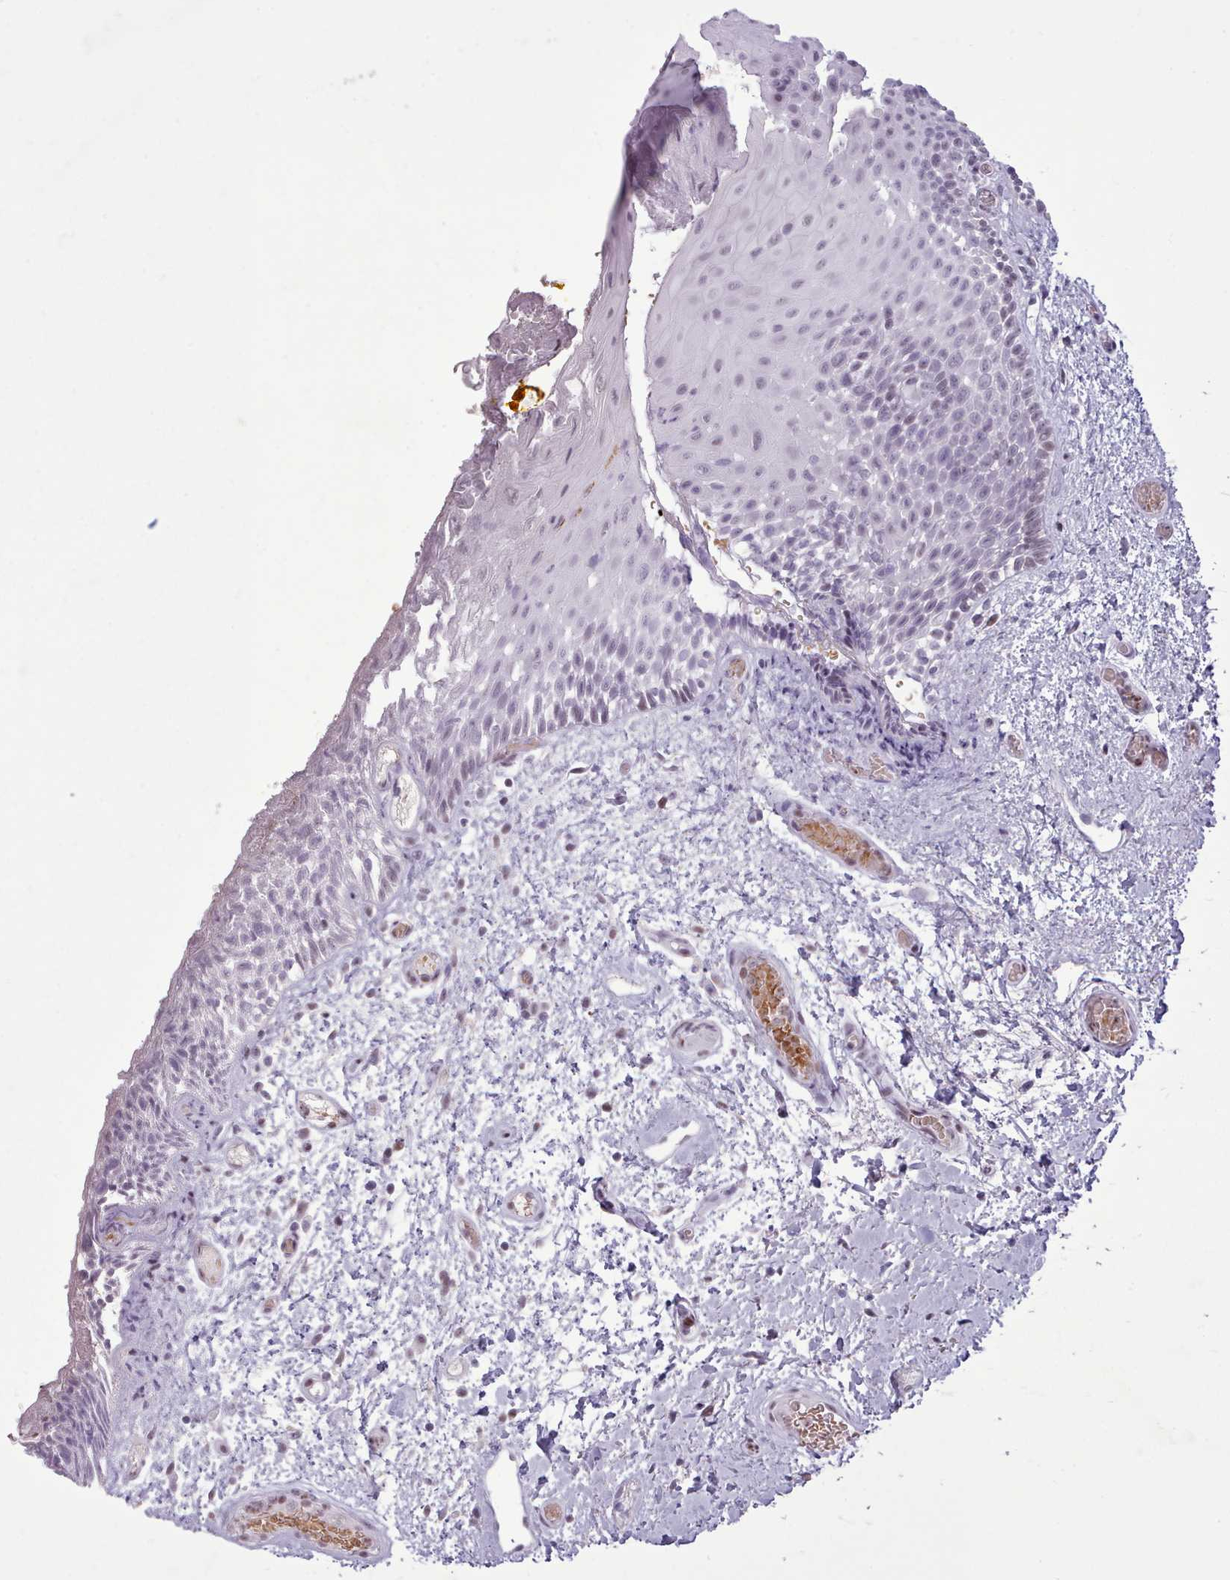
{"staining": {"intensity": "strong", "quantity": "<25%", "location": "nuclear"}, "tissue": "oral mucosa", "cell_type": "Squamous epithelial cells", "image_type": "normal", "snomed": [{"axis": "morphology", "description": "Normal tissue, NOS"}, {"axis": "morphology", "description": "Squamous cell carcinoma, NOS"}, {"axis": "topography", "description": "Oral tissue"}, {"axis": "topography", "description": "Tounge, NOS"}, {"axis": "topography", "description": "Head-Neck"}], "caption": "Squamous epithelial cells display medium levels of strong nuclear expression in about <25% of cells in unremarkable human oral mucosa.", "gene": "SRSF4", "patient": {"sex": "male", "age": 76}}